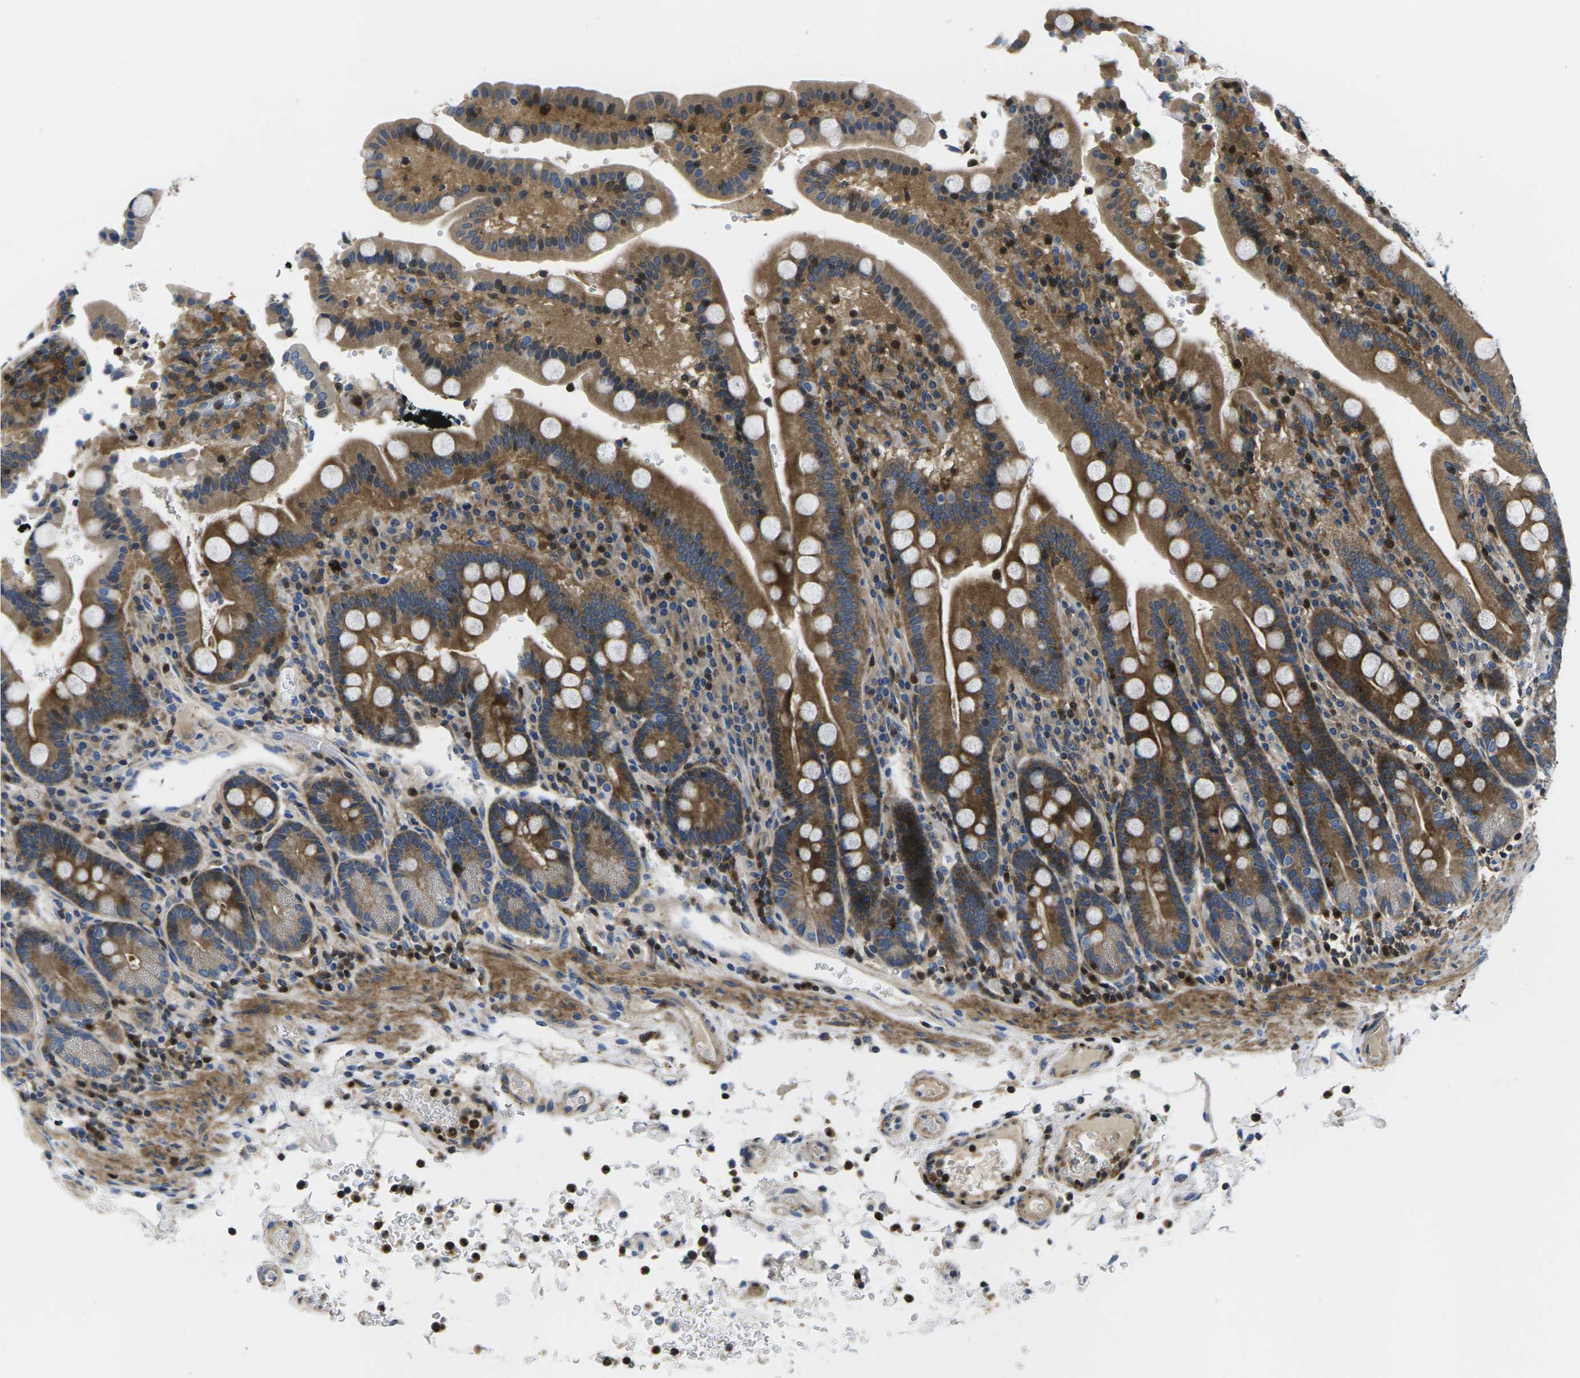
{"staining": {"intensity": "strong", "quantity": ">75%", "location": "cytoplasmic/membranous"}, "tissue": "duodenum", "cell_type": "Glandular cells", "image_type": "normal", "snomed": [{"axis": "morphology", "description": "Normal tissue, NOS"}, {"axis": "topography", "description": "Small intestine, NOS"}], "caption": "A photomicrograph of human duodenum stained for a protein exhibits strong cytoplasmic/membranous brown staining in glandular cells.", "gene": "PLCE1", "patient": {"sex": "female", "age": 71}}